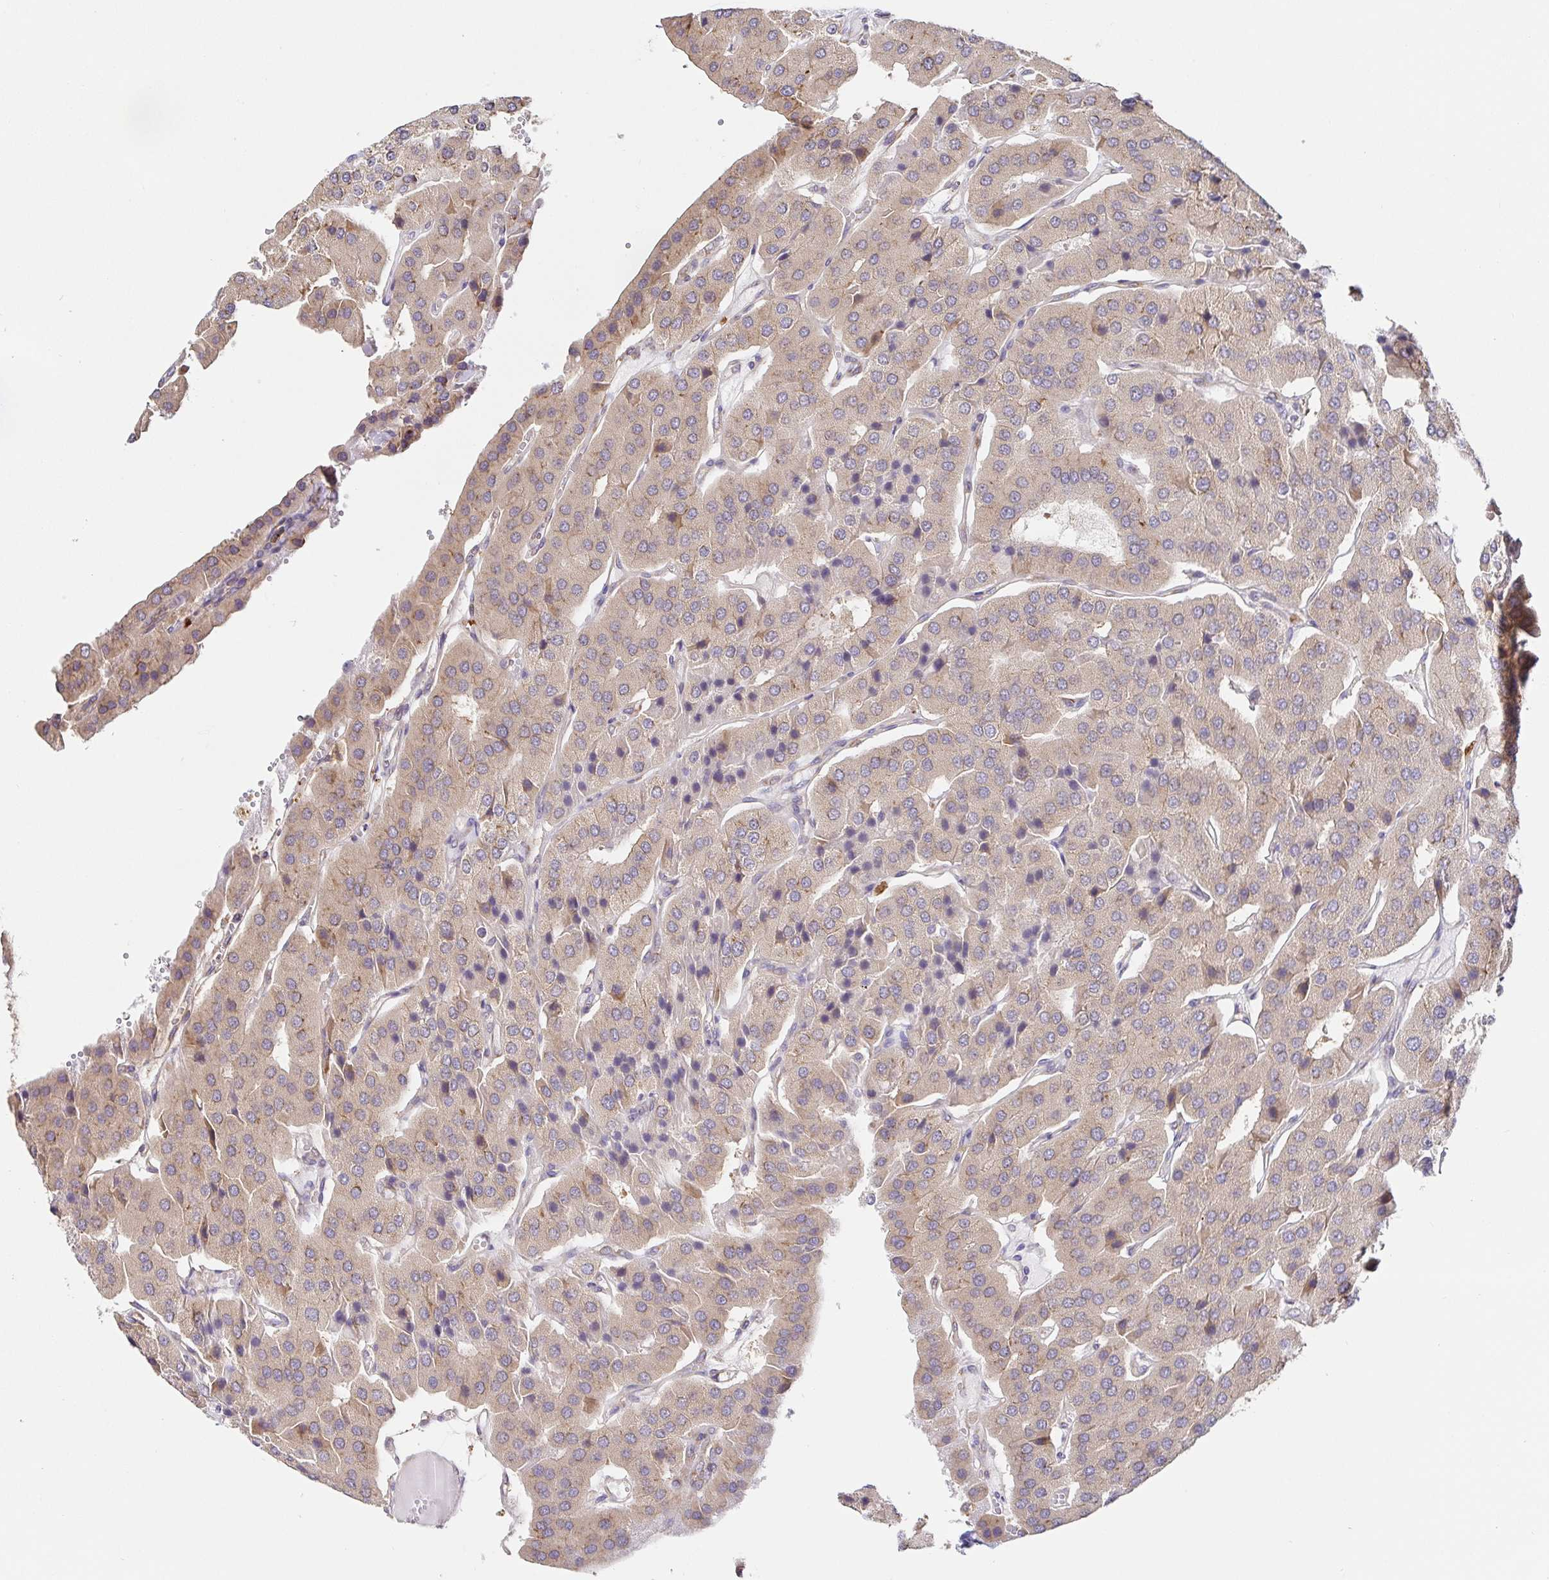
{"staining": {"intensity": "weak", "quantity": ">75%", "location": "cytoplasmic/membranous"}, "tissue": "parathyroid gland", "cell_type": "Glandular cells", "image_type": "normal", "snomed": [{"axis": "morphology", "description": "Normal tissue, NOS"}, {"axis": "morphology", "description": "Adenoma, NOS"}, {"axis": "topography", "description": "Parathyroid gland"}], "caption": "Protein expression analysis of benign human parathyroid gland reveals weak cytoplasmic/membranous staining in approximately >75% of glandular cells.", "gene": "PDPK1", "patient": {"sex": "female", "age": 86}}